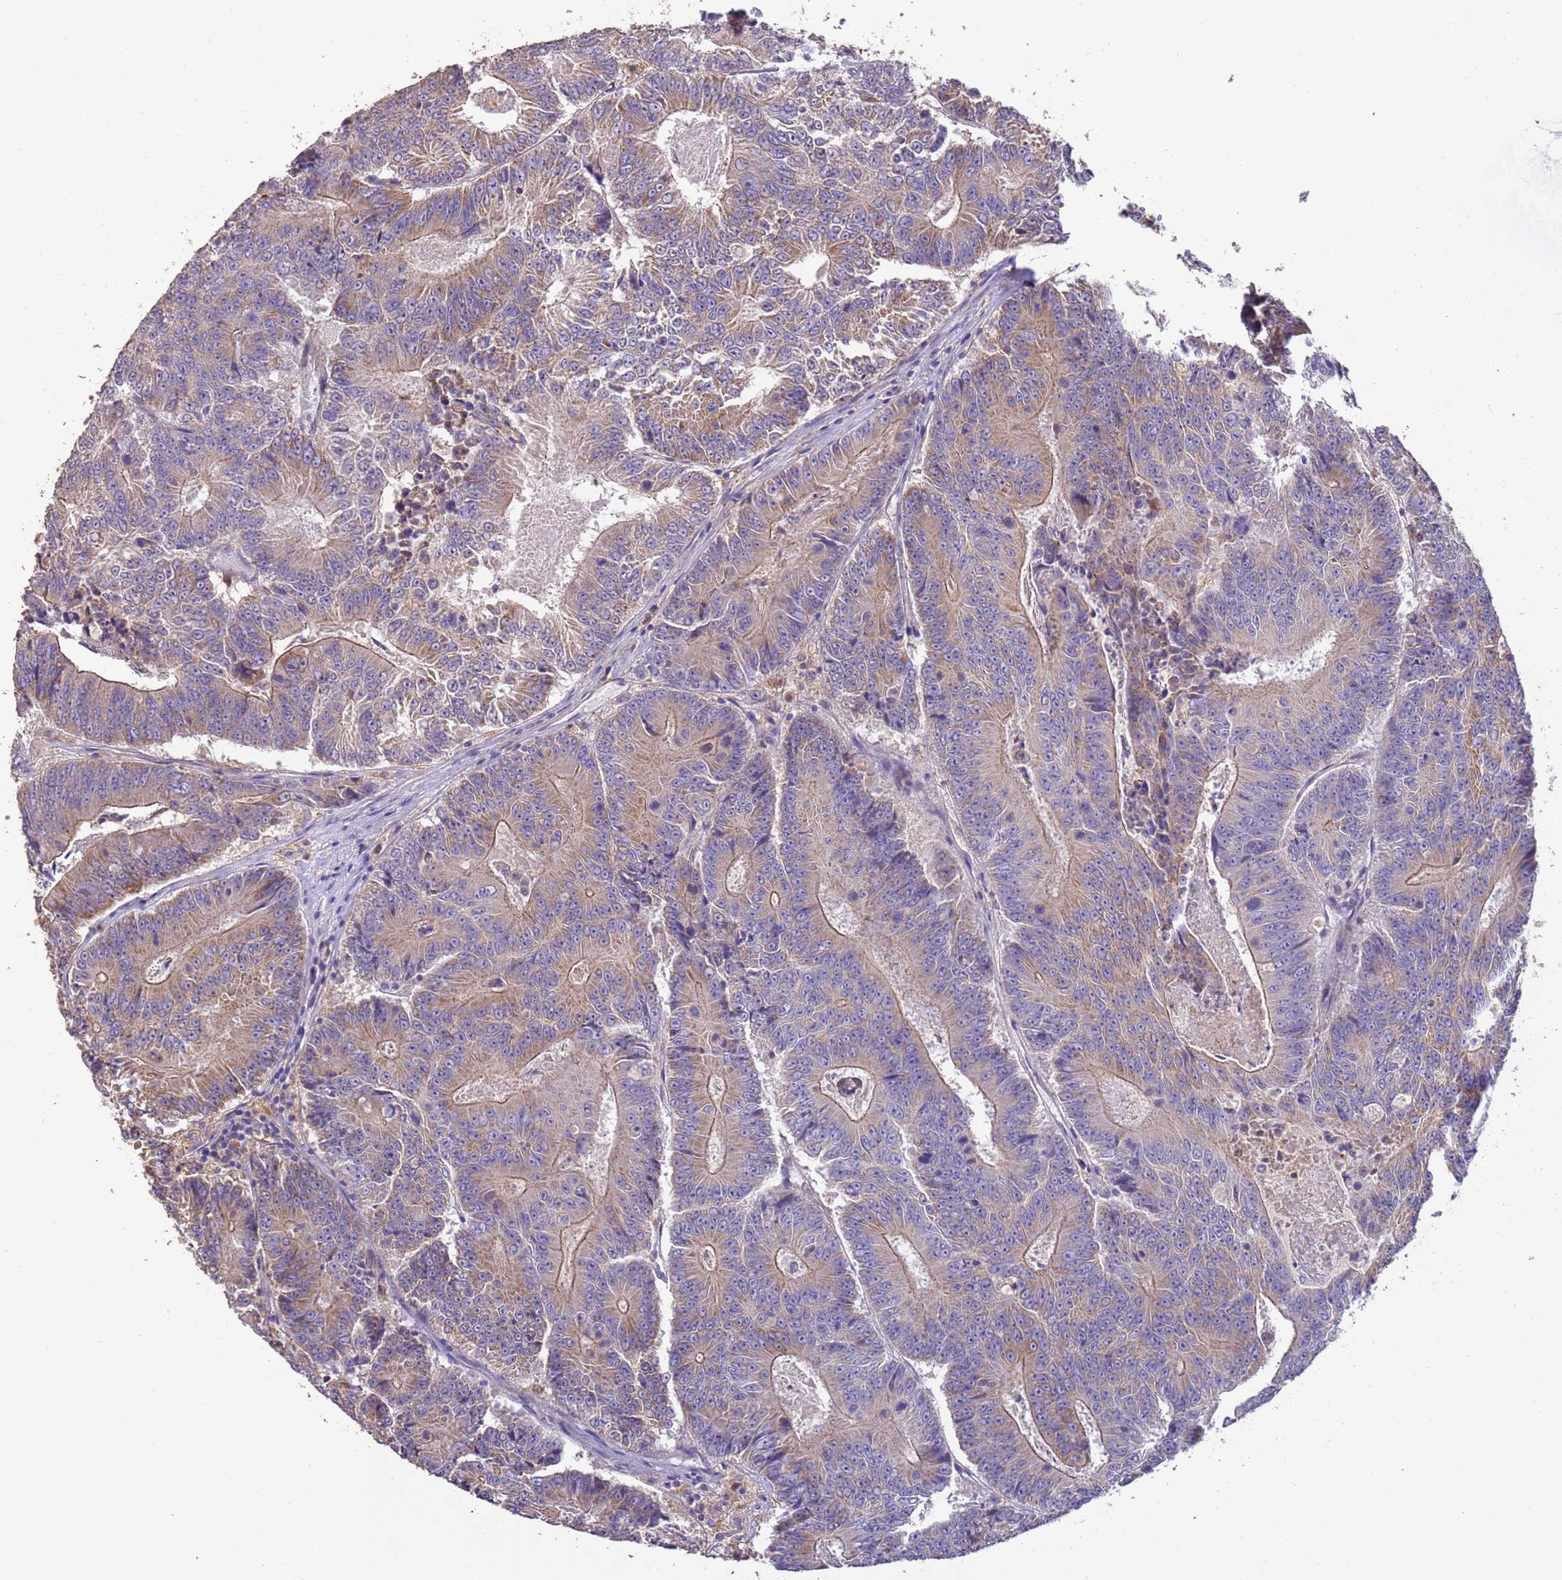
{"staining": {"intensity": "weak", "quantity": "25%-75%", "location": "cytoplasmic/membranous"}, "tissue": "colorectal cancer", "cell_type": "Tumor cells", "image_type": "cancer", "snomed": [{"axis": "morphology", "description": "Adenocarcinoma, NOS"}, {"axis": "topography", "description": "Colon"}], "caption": "Immunohistochemistry (IHC) of human colorectal cancer (adenocarcinoma) demonstrates low levels of weak cytoplasmic/membranous staining in approximately 25%-75% of tumor cells.", "gene": "NPHP1", "patient": {"sex": "male", "age": 83}}